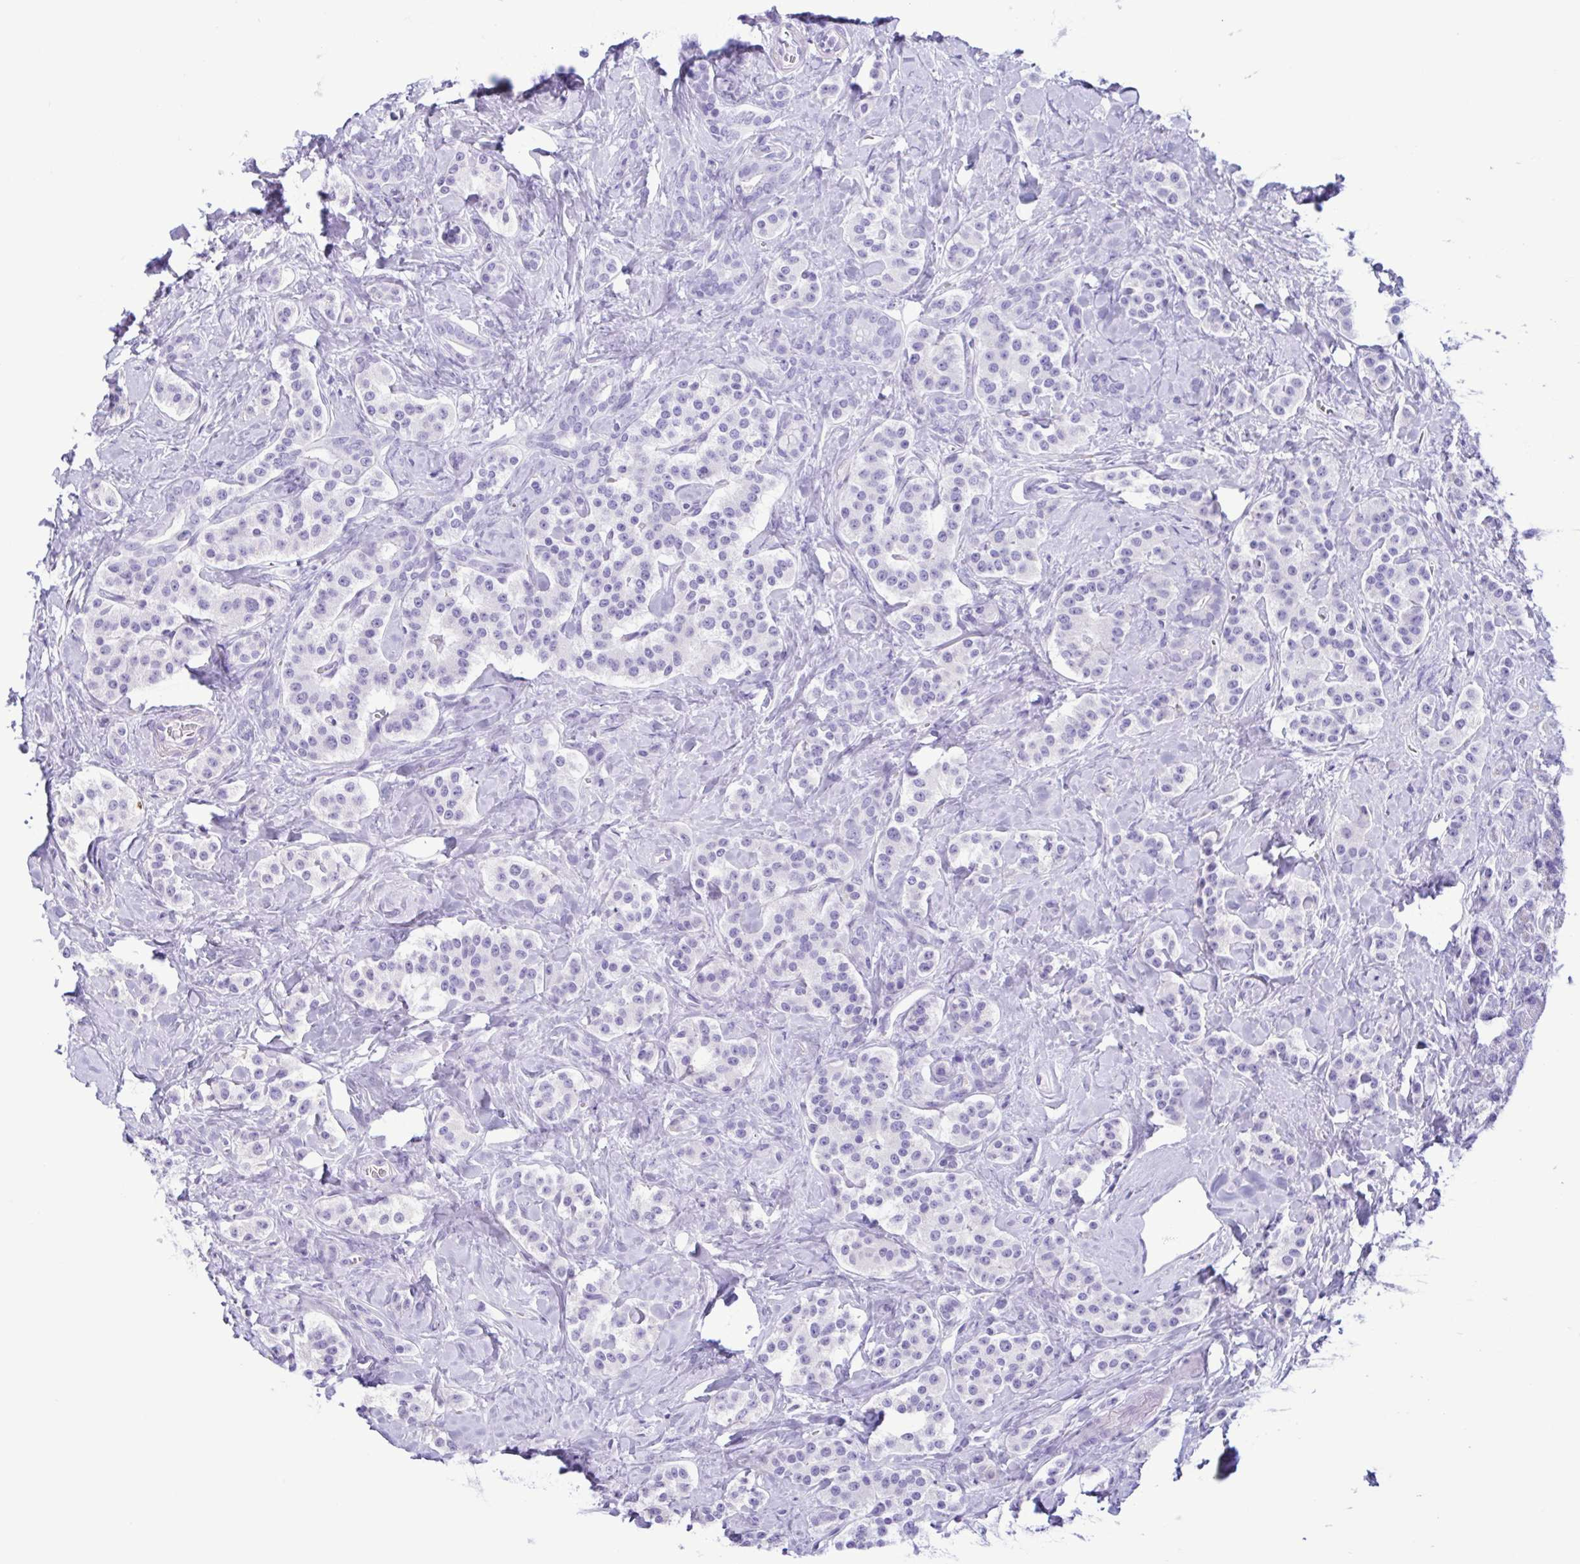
{"staining": {"intensity": "negative", "quantity": "none", "location": "none"}, "tissue": "carcinoid", "cell_type": "Tumor cells", "image_type": "cancer", "snomed": [{"axis": "morphology", "description": "Normal tissue, NOS"}, {"axis": "morphology", "description": "Carcinoid, malignant, NOS"}, {"axis": "topography", "description": "Pancreas"}], "caption": "IHC micrograph of neoplastic tissue: human malignant carcinoid stained with DAB (3,3'-diaminobenzidine) demonstrates no significant protein expression in tumor cells. (DAB immunohistochemistry (IHC) visualized using brightfield microscopy, high magnification).", "gene": "LTF", "patient": {"sex": "male", "age": 36}}